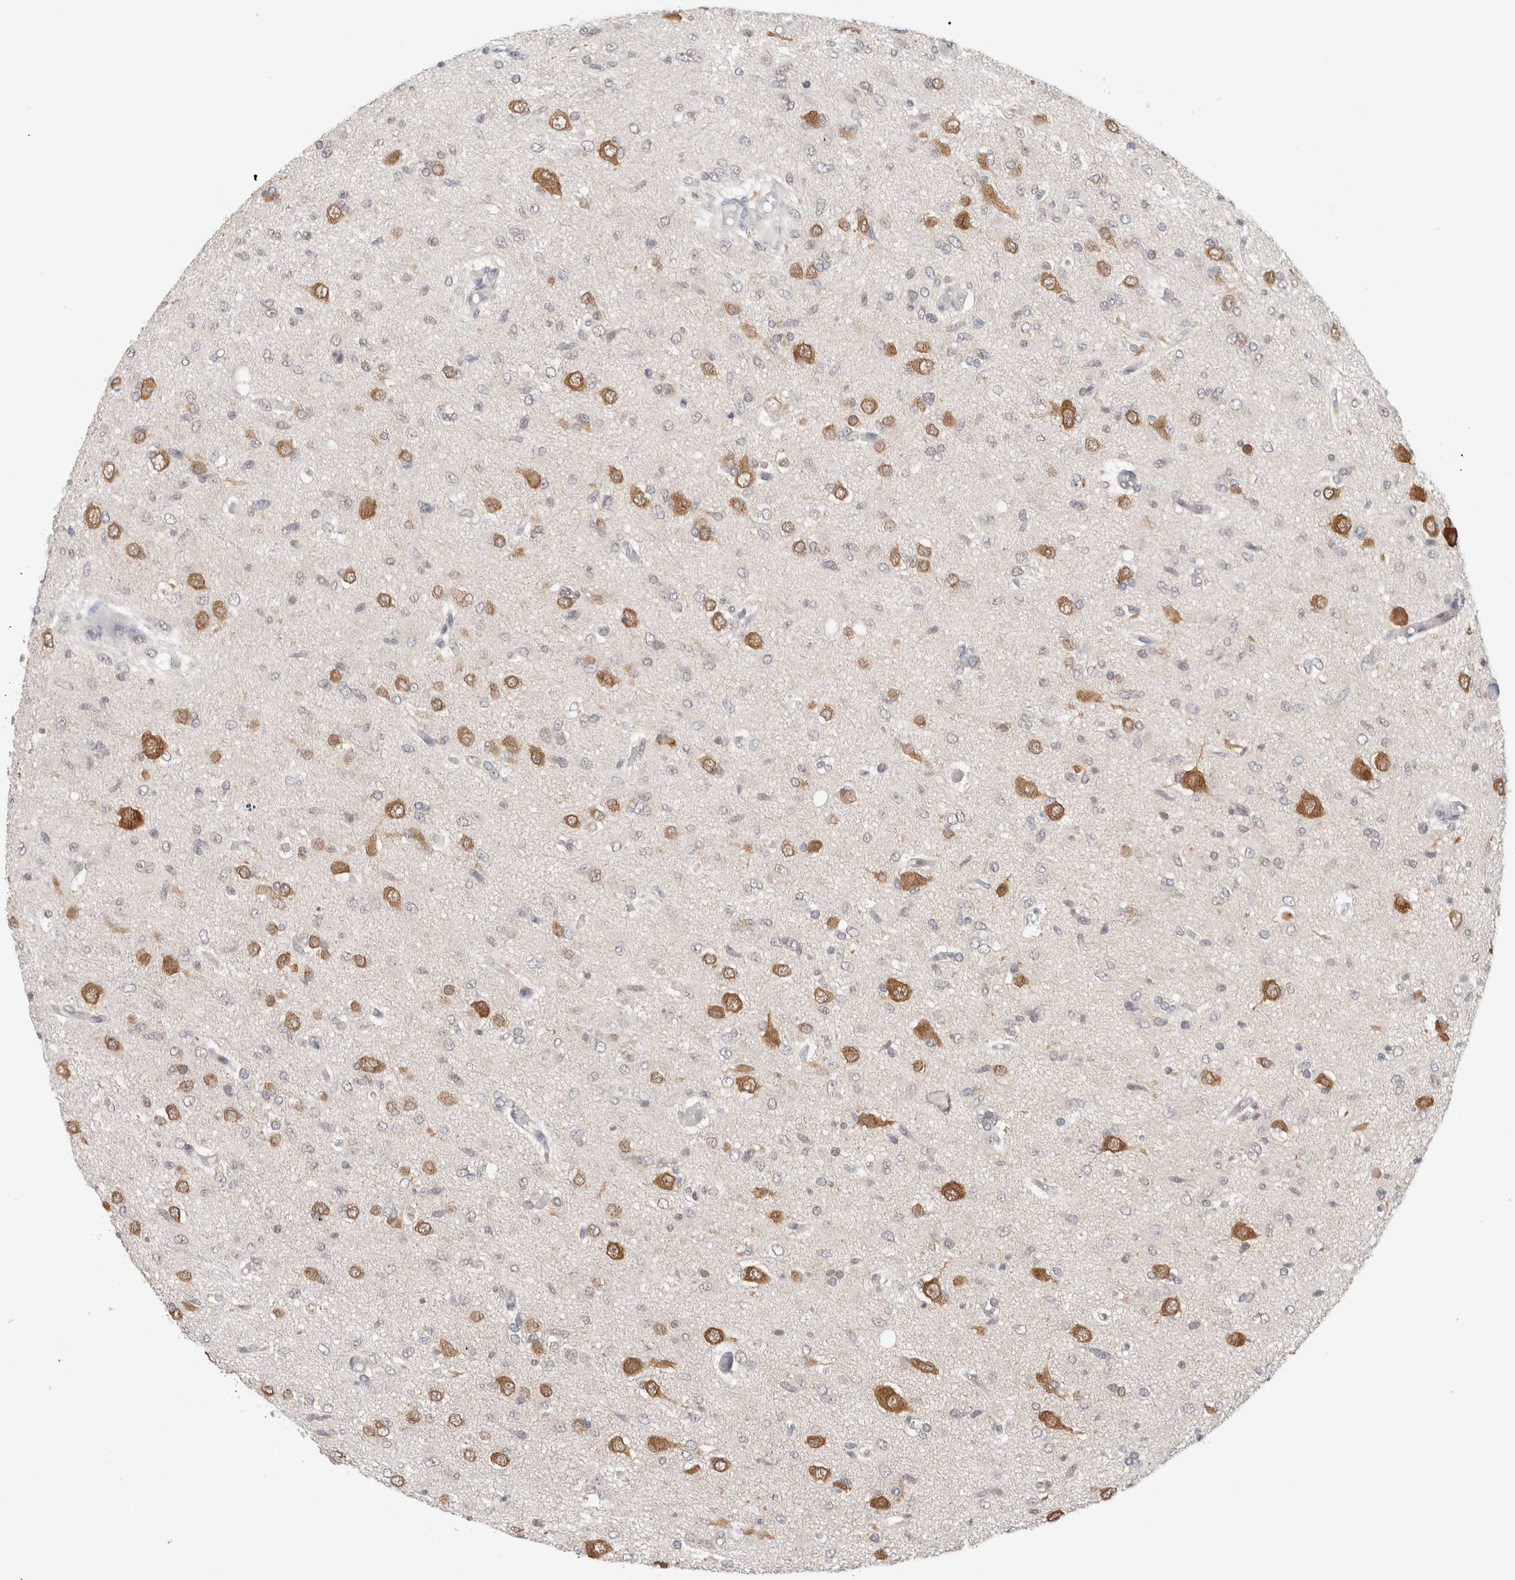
{"staining": {"intensity": "moderate", "quantity": "<25%", "location": "cytoplasmic/membranous"}, "tissue": "glioma", "cell_type": "Tumor cells", "image_type": "cancer", "snomed": [{"axis": "morphology", "description": "Glioma, malignant, High grade"}, {"axis": "topography", "description": "Brain"}], "caption": "A low amount of moderate cytoplasmic/membranous expression is seen in about <25% of tumor cells in glioma tissue.", "gene": "EIF4G3", "patient": {"sex": "female", "age": 59}}